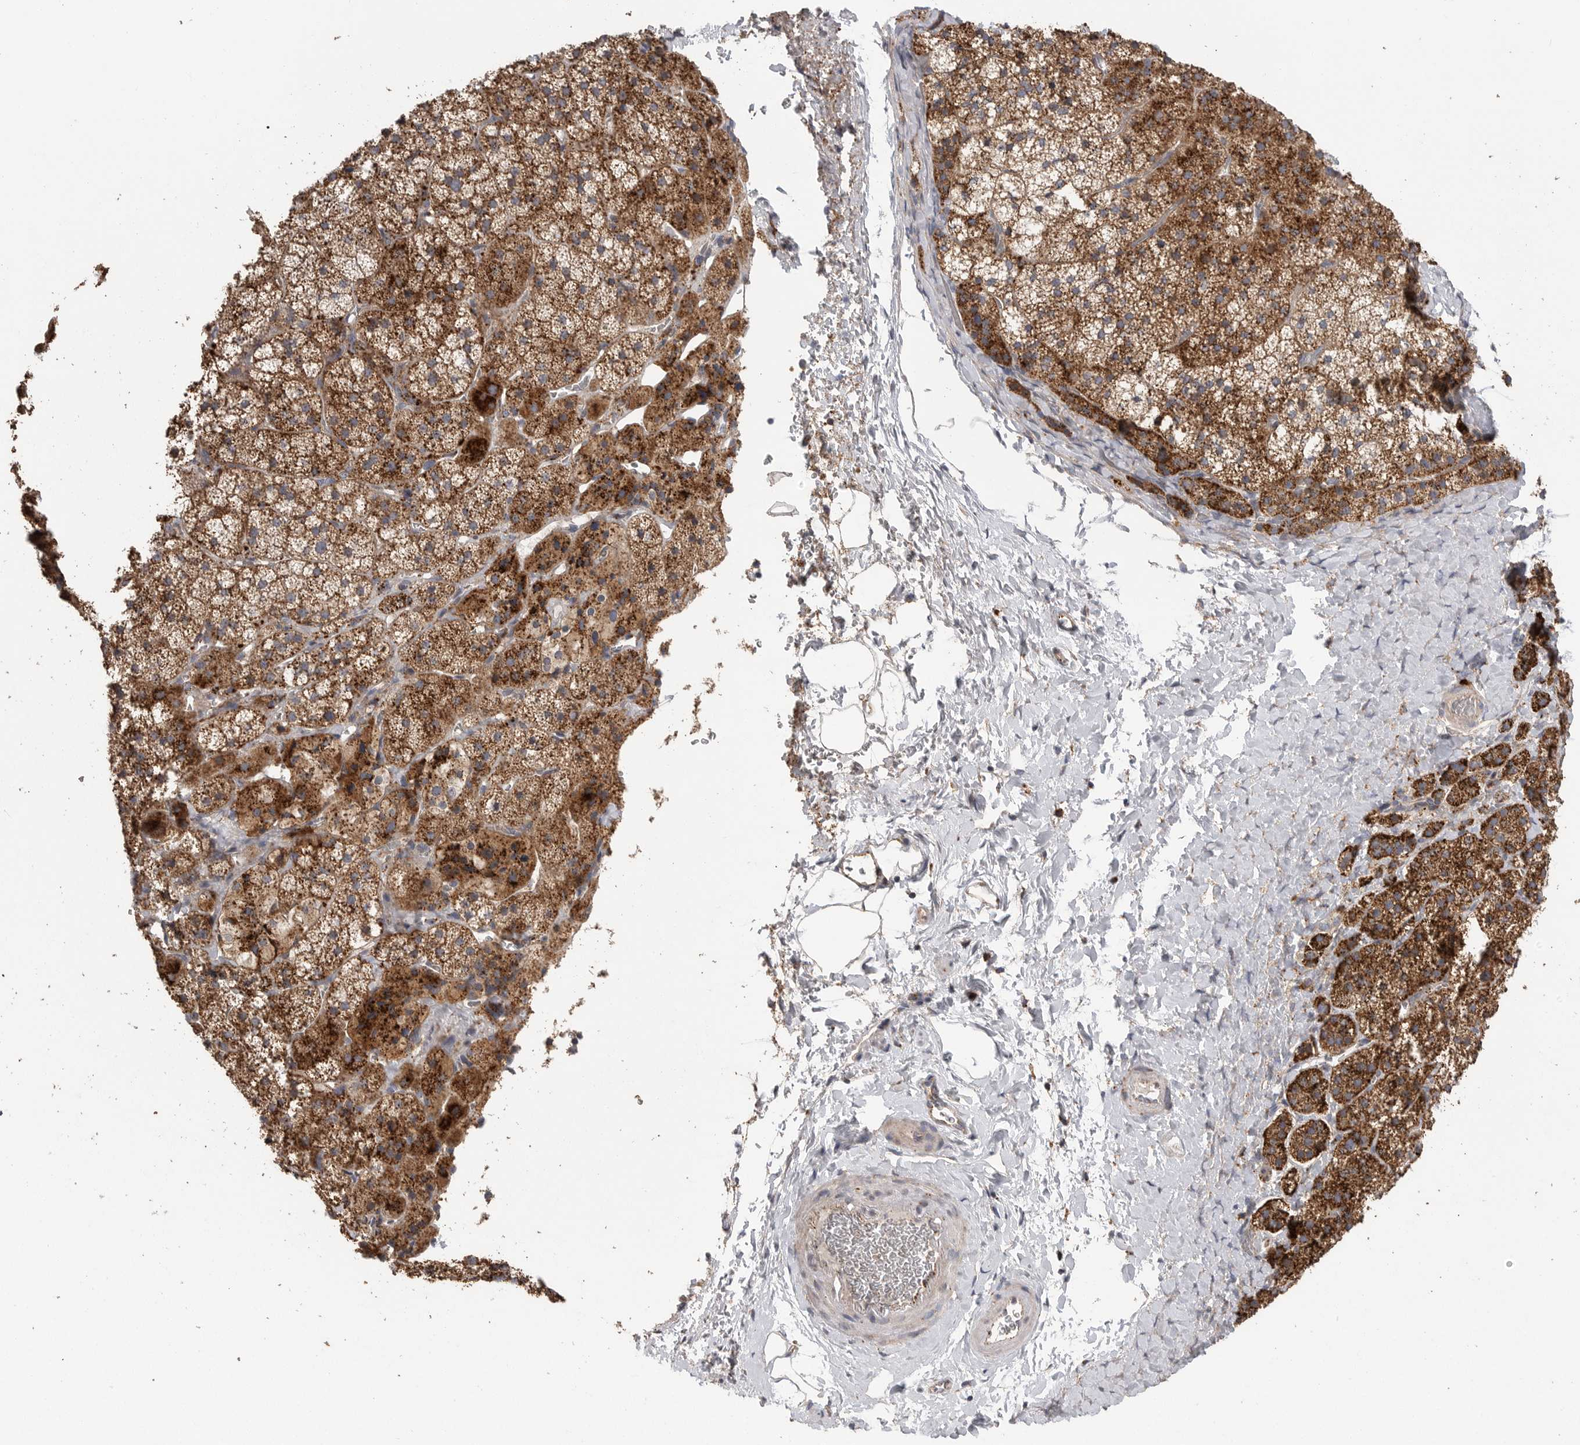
{"staining": {"intensity": "strong", "quantity": ">75%", "location": "cytoplasmic/membranous"}, "tissue": "adrenal gland", "cell_type": "Glandular cells", "image_type": "normal", "snomed": [{"axis": "morphology", "description": "Normal tissue, NOS"}, {"axis": "topography", "description": "Adrenal gland"}], "caption": "Strong cytoplasmic/membranous expression for a protein is present in about >75% of glandular cells of normal adrenal gland using immunohistochemistry.", "gene": "GALNS", "patient": {"sex": "female", "age": 44}}